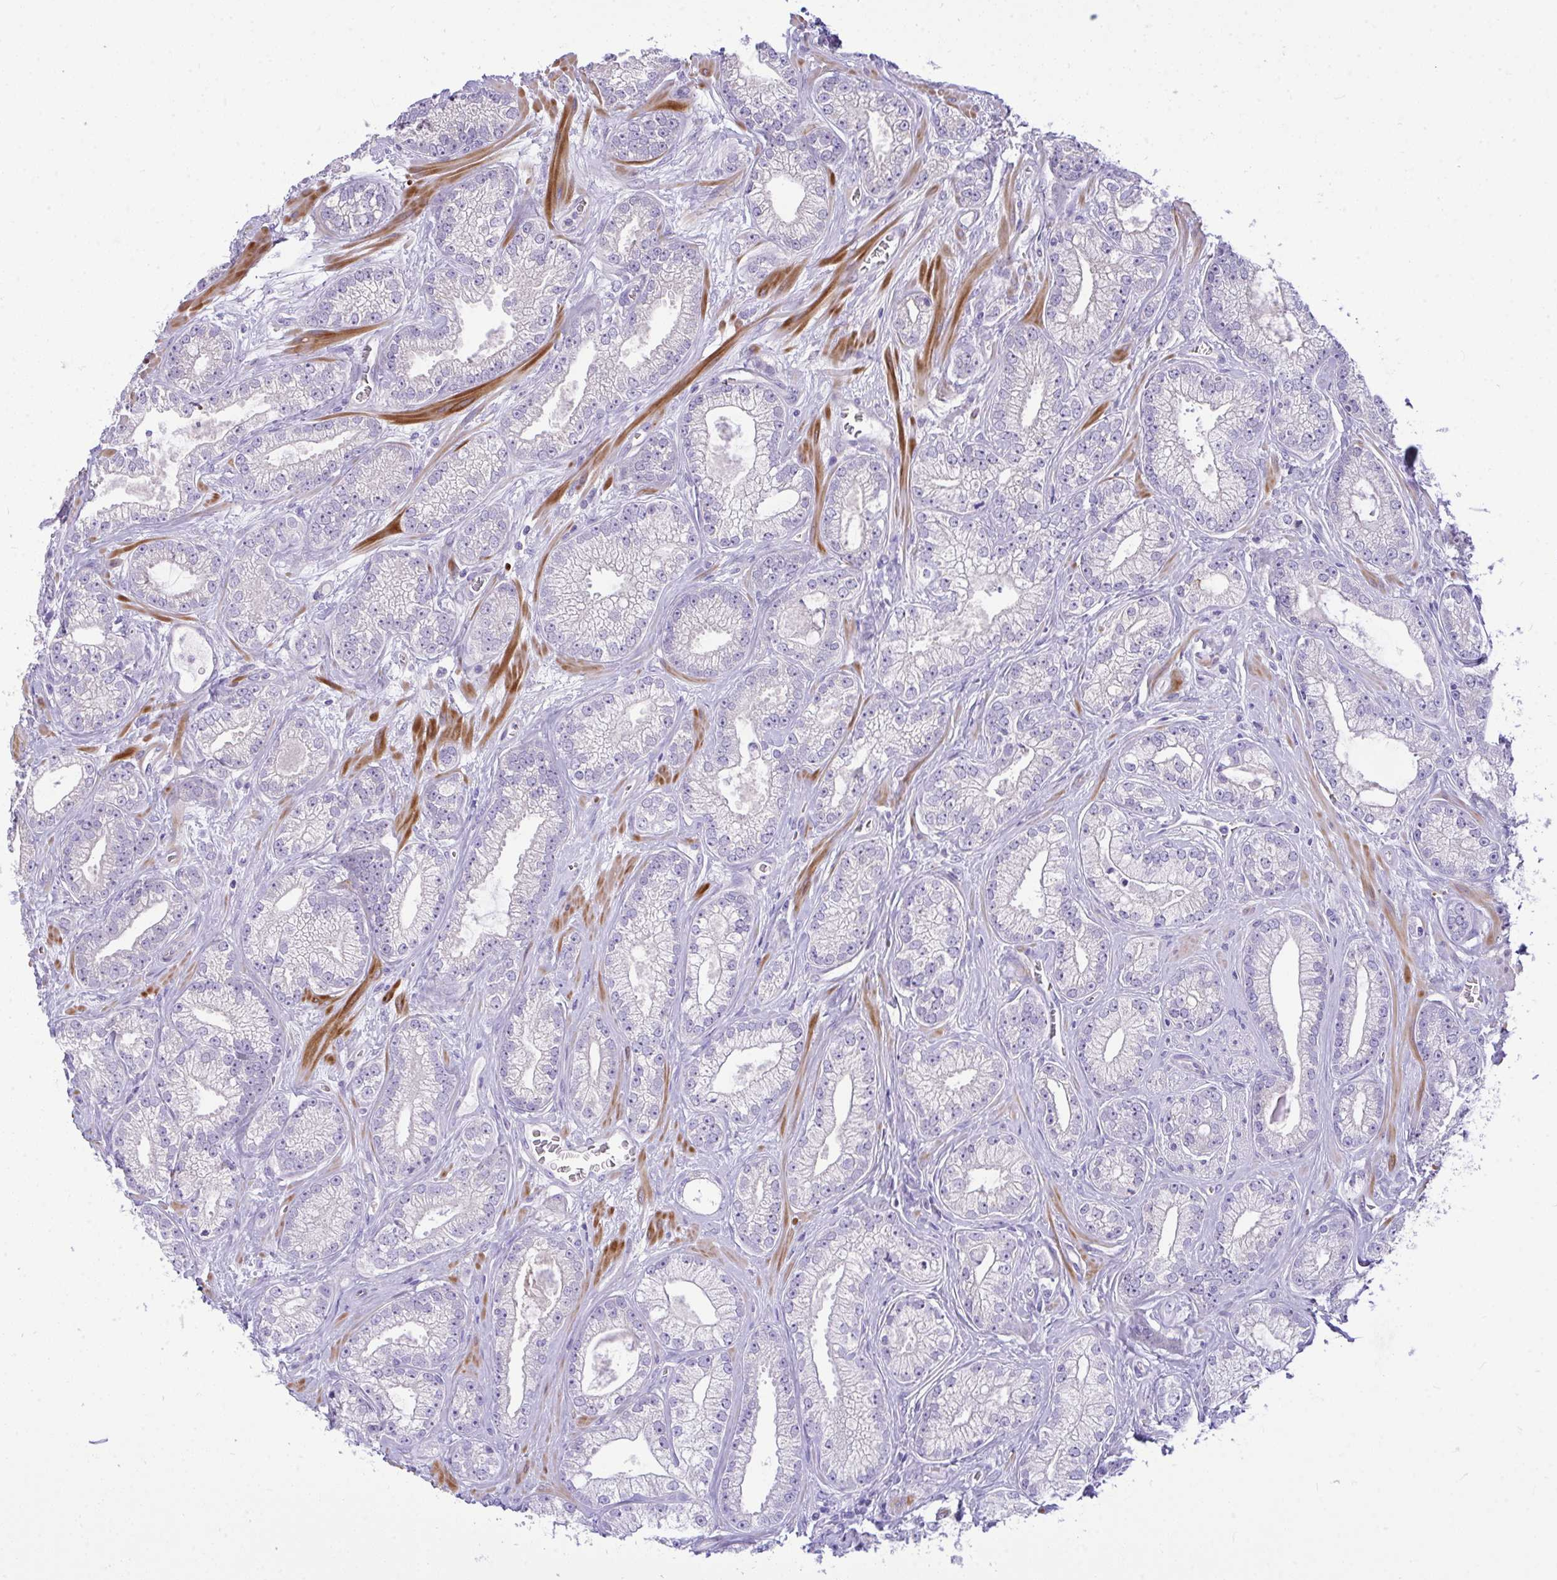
{"staining": {"intensity": "negative", "quantity": "none", "location": "none"}, "tissue": "prostate cancer", "cell_type": "Tumor cells", "image_type": "cancer", "snomed": [{"axis": "morphology", "description": "Adenocarcinoma, High grade"}, {"axis": "topography", "description": "Prostate"}], "caption": "Prostate cancer (adenocarcinoma (high-grade)) was stained to show a protein in brown. There is no significant staining in tumor cells.", "gene": "MOCS1", "patient": {"sex": "male", "age": 66}}